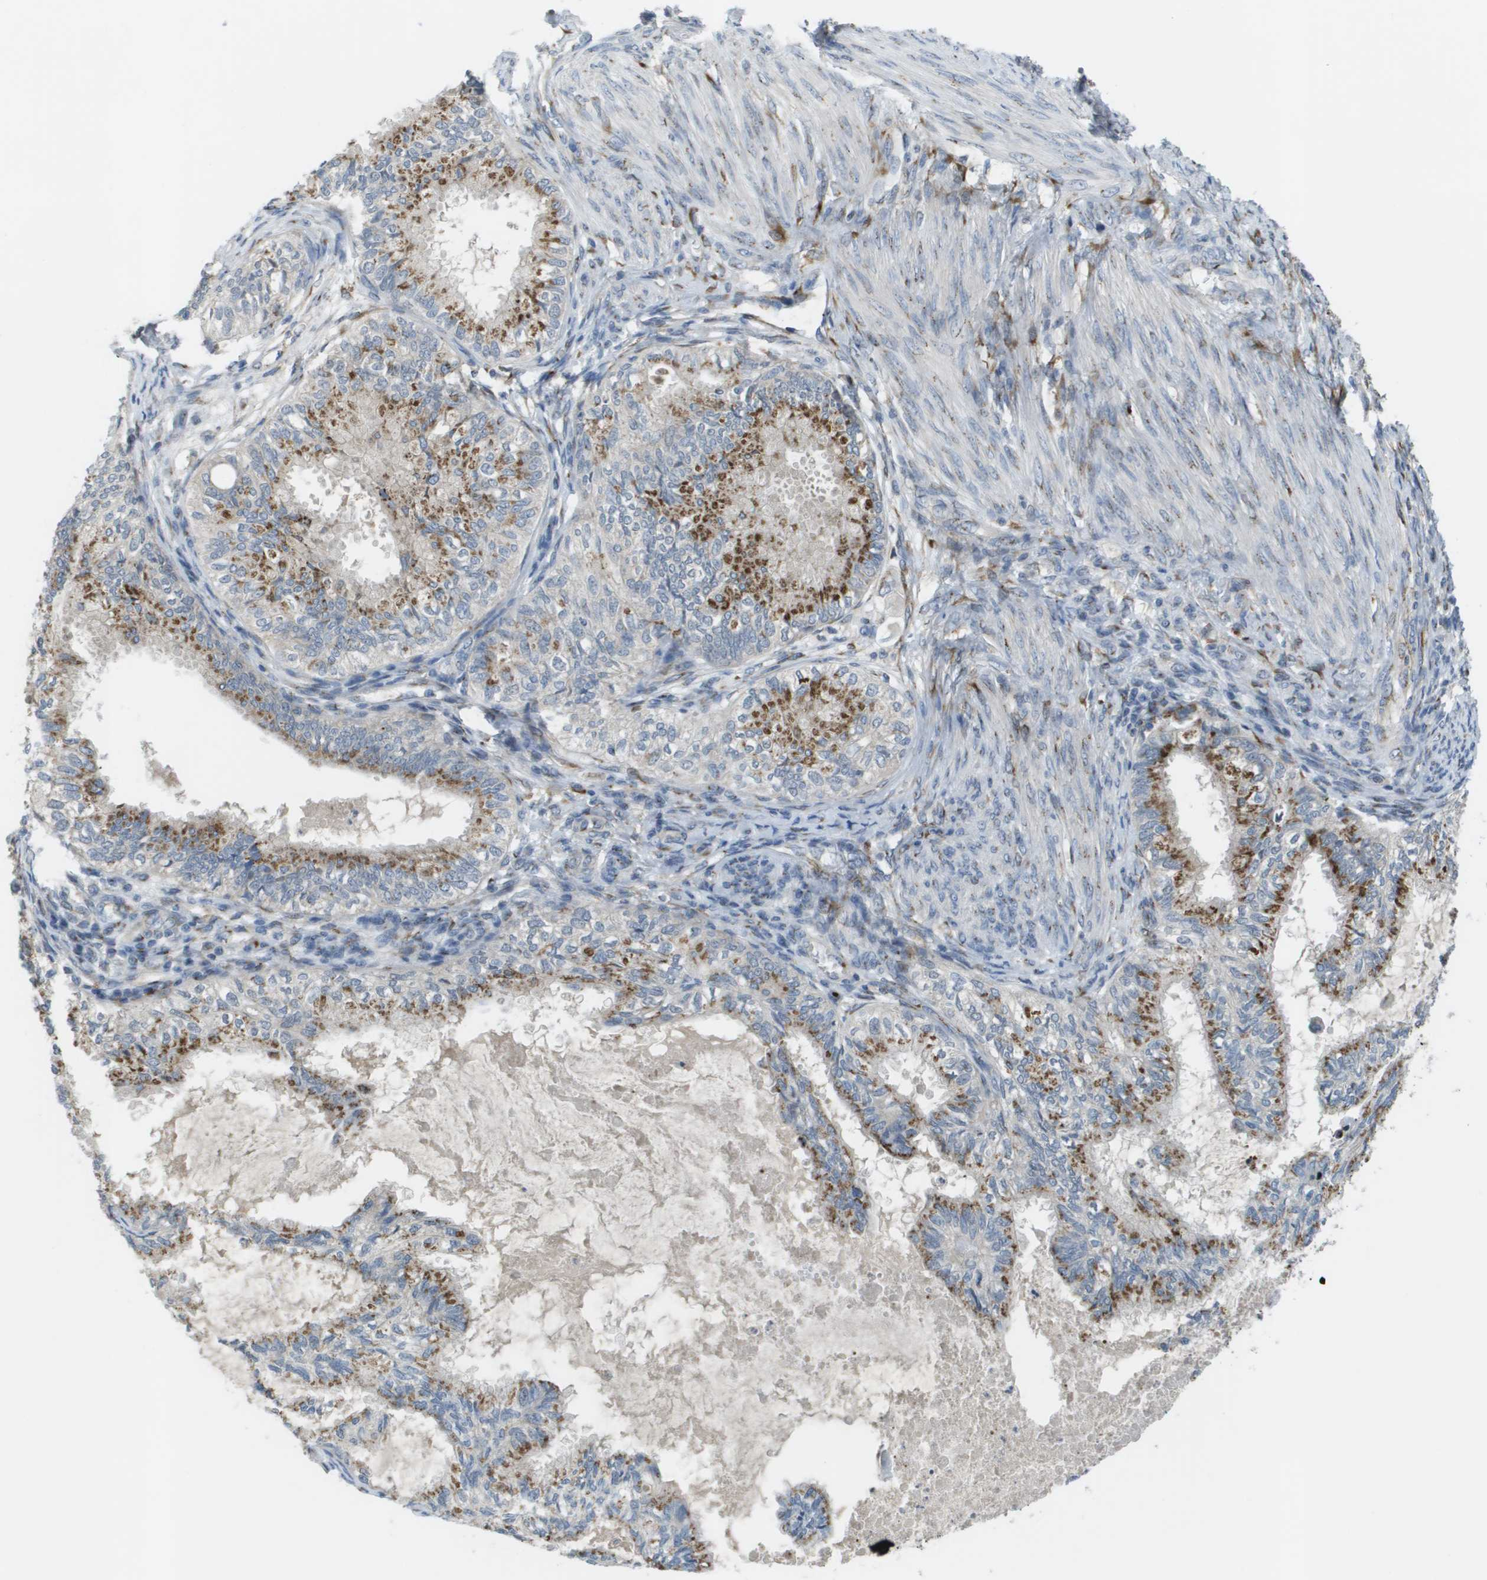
{"staining": {"intensity": "moderate", "quantity": ">75%", "location": "cytoplasmic/membranous"}, "tissue": "cervical cancer", "cell_type": "Tumor cells", "image_type": "cancer", "snomed": [{"axis": "morphology", "description": "Normal tissue, NOS"}, {"axis": "morphology", "description": "Adenocarcinoma, NOS"}, {"axis": "topography", "description": "Cervix"}, {"axis": "topography", "description": "Endometrium"}], "caption": "There is medium levels of moderate cytoplasmic/membranous positivity in tumor cells of cervical adenocarcinoma, as demonstrated by immunohistochemical staining (brown color).", "gene": "QSOX2", "patient": {"sex": "female", "age": 86}}